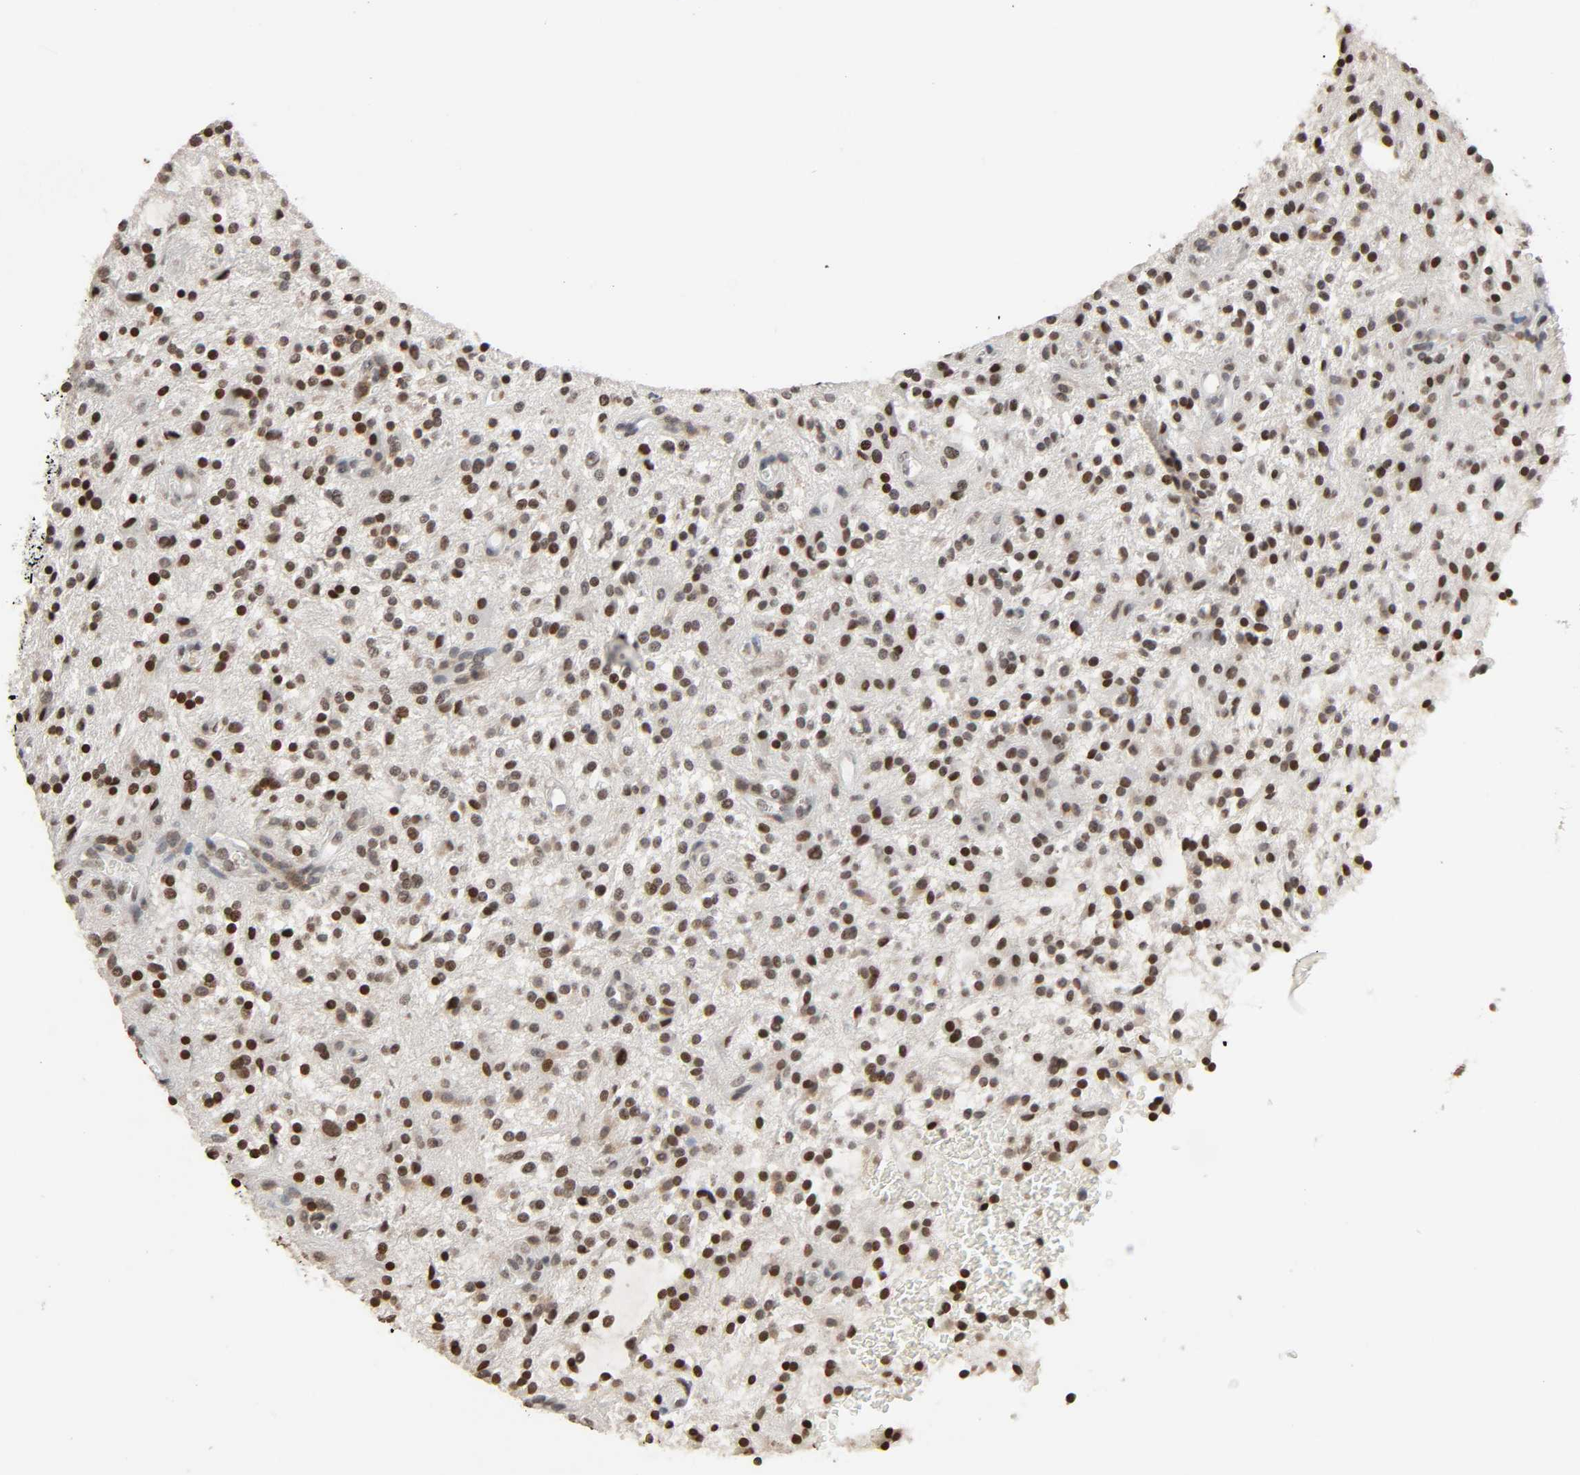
{"staining": {"intensity": "moderate", "quantity": "25%-75%", "location": "nuclear"}, "tissue": "glioma", "cell_type": "Tumor cells", "image_type": "cancer", "snomed": [{"axis": "morphology", "description": "Glioma, malignant, NOS"}, {"axis": "topography", "description": "Cerebellum"}], "caption": "Tumor cells demonstrate medium levels of moderate nuclear positivity in about 25%-75% of cells in human glioma.", "gene": "STK4", "patient": {"sex": "female", "age": 10}}